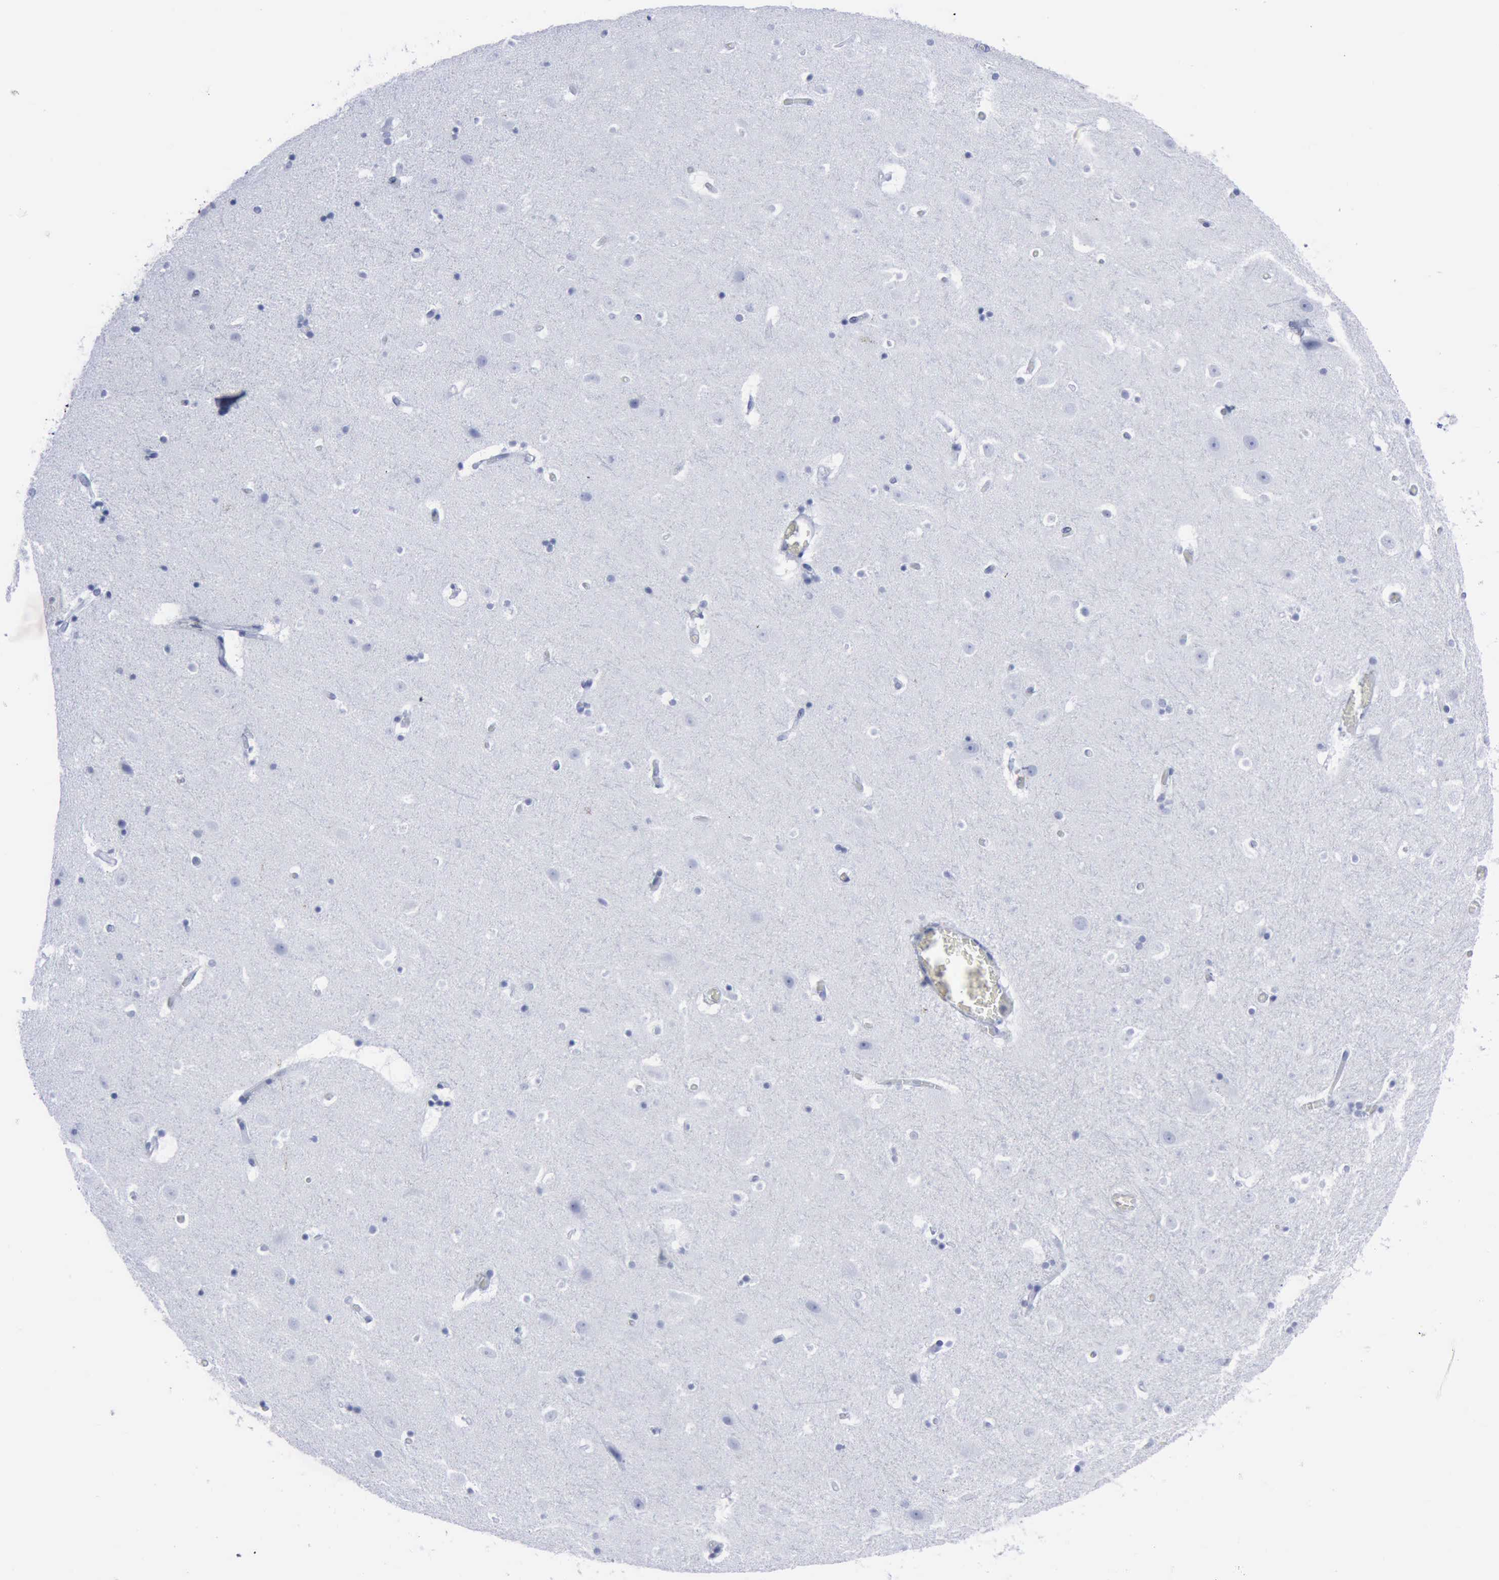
{"staining": {"intensity": "negative", "quantity": "none", "location": "none"}, "tissue": "hippocampus", "cell_type": "Glial cells", "image_type": "normal", "snomed": [{"axis": "morphology", "description": "Normal tissue, NOS"}, {"axis": "topography", "description": "Hippocampus"}], "caption": "Histopathology image shows no significant protein expression in glial cells of benign hippocampus. Nuclei are stained in blue.", "gene": "NGFR", "patient": {"sex": "male", "age": 45}}